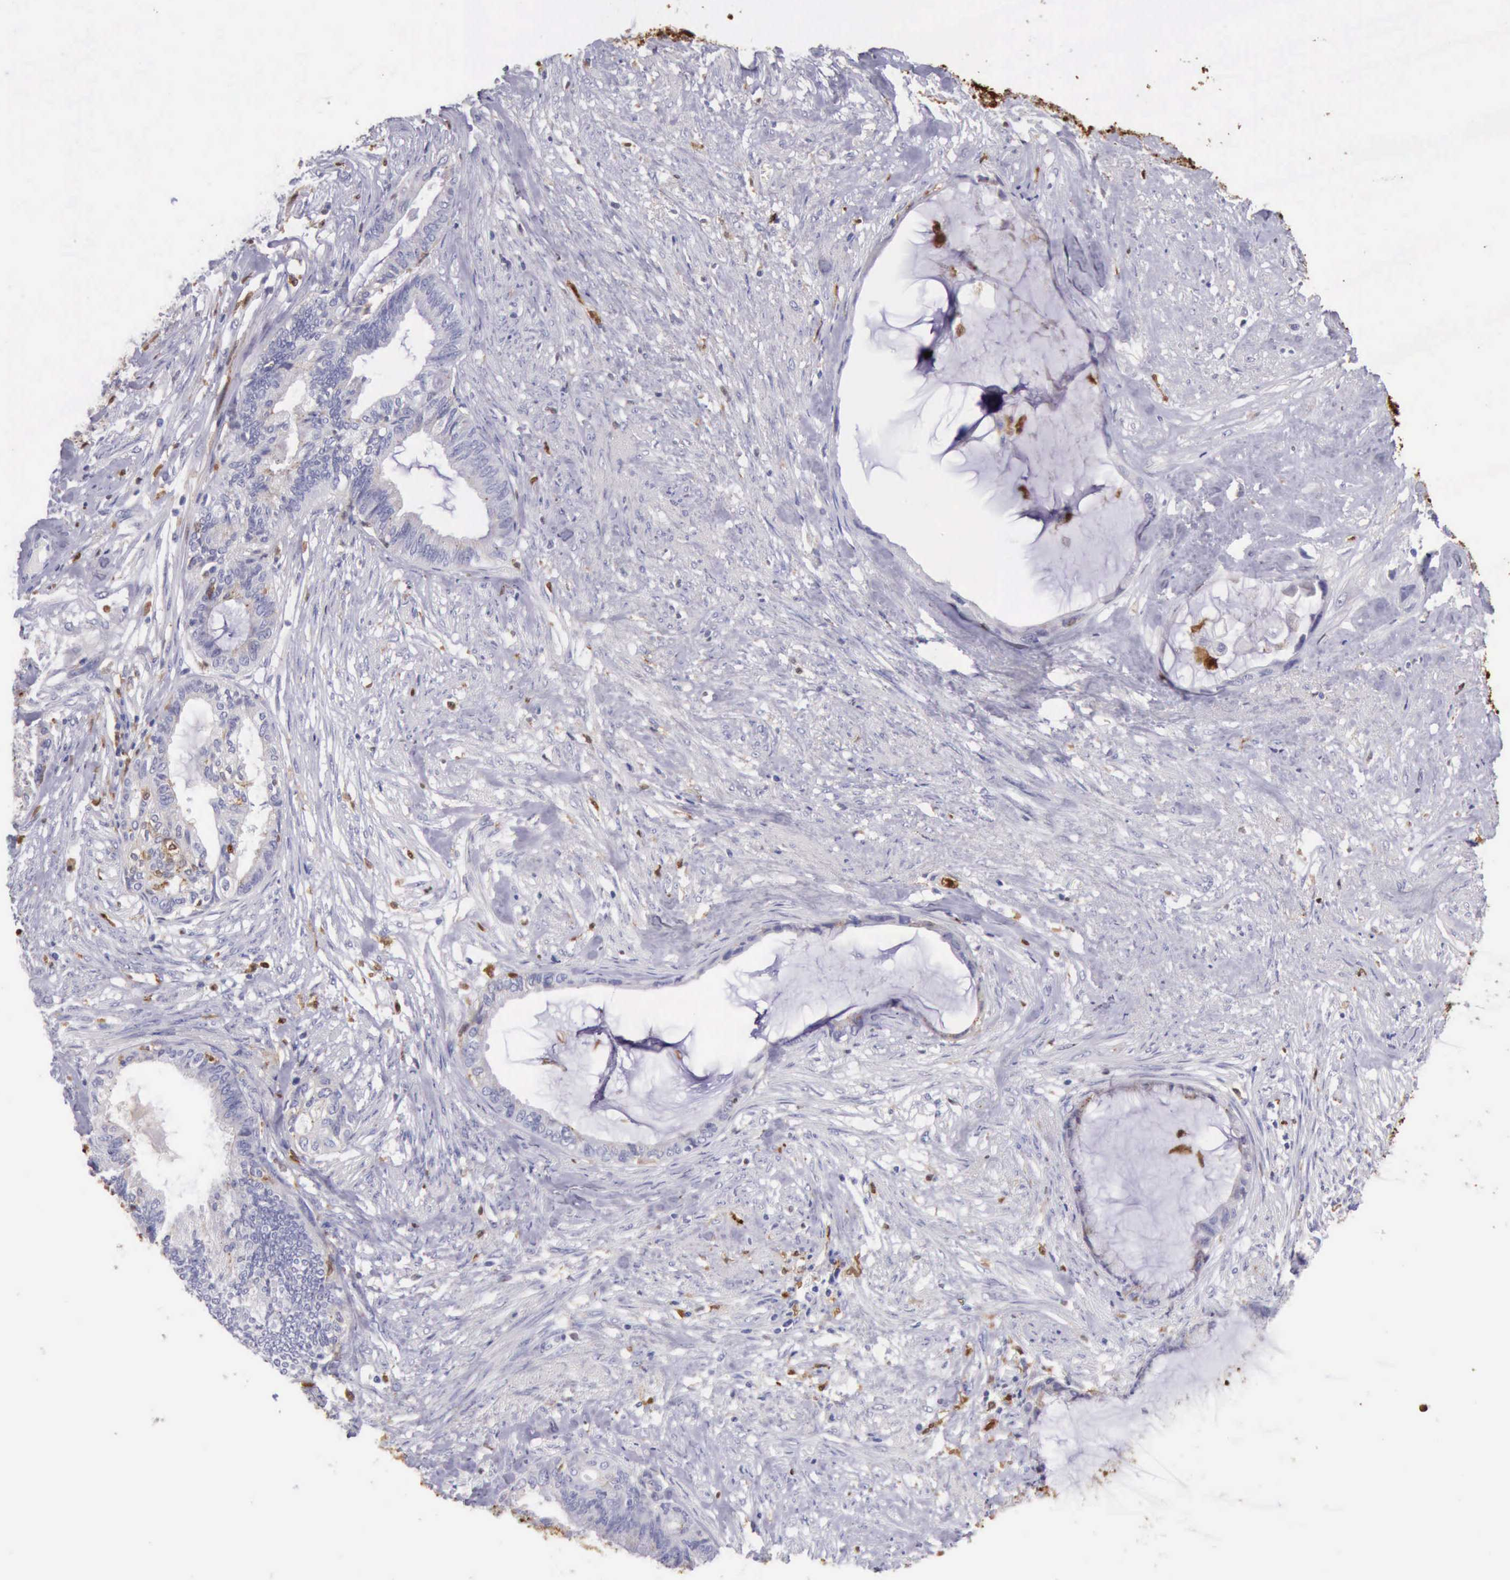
{"staining": {"intensity": "negative", "quantity": "none", "location": "none"}, "tissue": "endometrial cancer", "cell_type": "Tumor cells", "image_type": "cancer", "snomed": [{"axis": "morphology", "description": "Adenocarcinoma, NOS"}, {"axis": "topography", "description": "Endometrium"}], "caption": "Protein analysis of endometrial cancer demonstrates no significant expression in tumor cells.", "gene": "CSTA", "patient": {"sex": "female", "age": 86}}